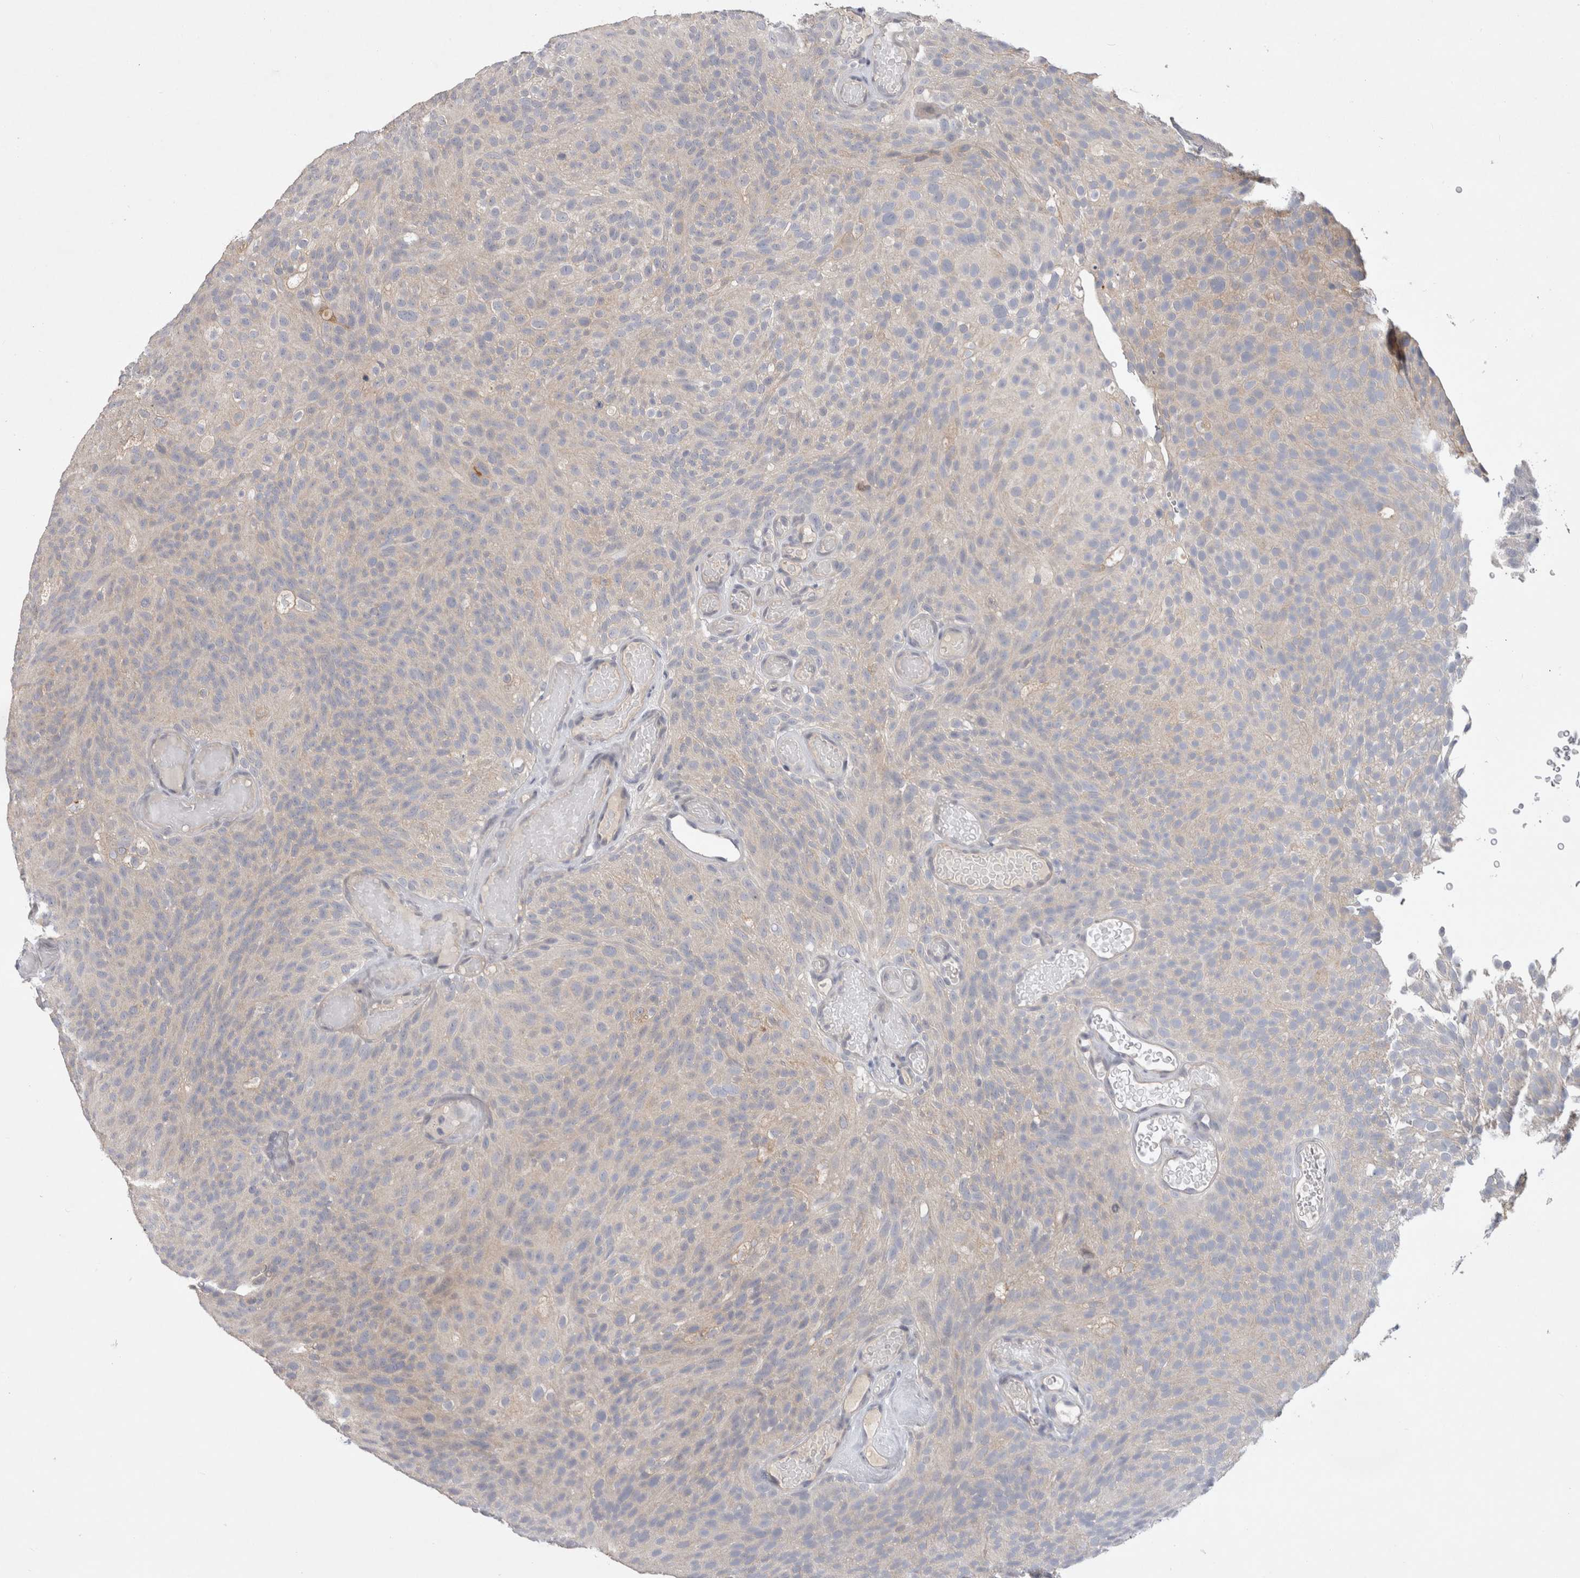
{"staining": {"intensity": "negative", "quantity": "none", "location": "none"}, "tissue": "urothelial cancer", "cell_type": "Tumor cells", "image_type": "cancer", "snomed": [{"axis": "morphology", "description": "Urothelial carcinoma, Low grade"}, {"axis": "topography", "description": "Urinary bladder"}], "caption": "A micrograph of human urothelial carcinoma (low-grade) is negative for staining in tumor cells.", "gene": "CERS3", "patient": {"sex": "male", "age": 78}}